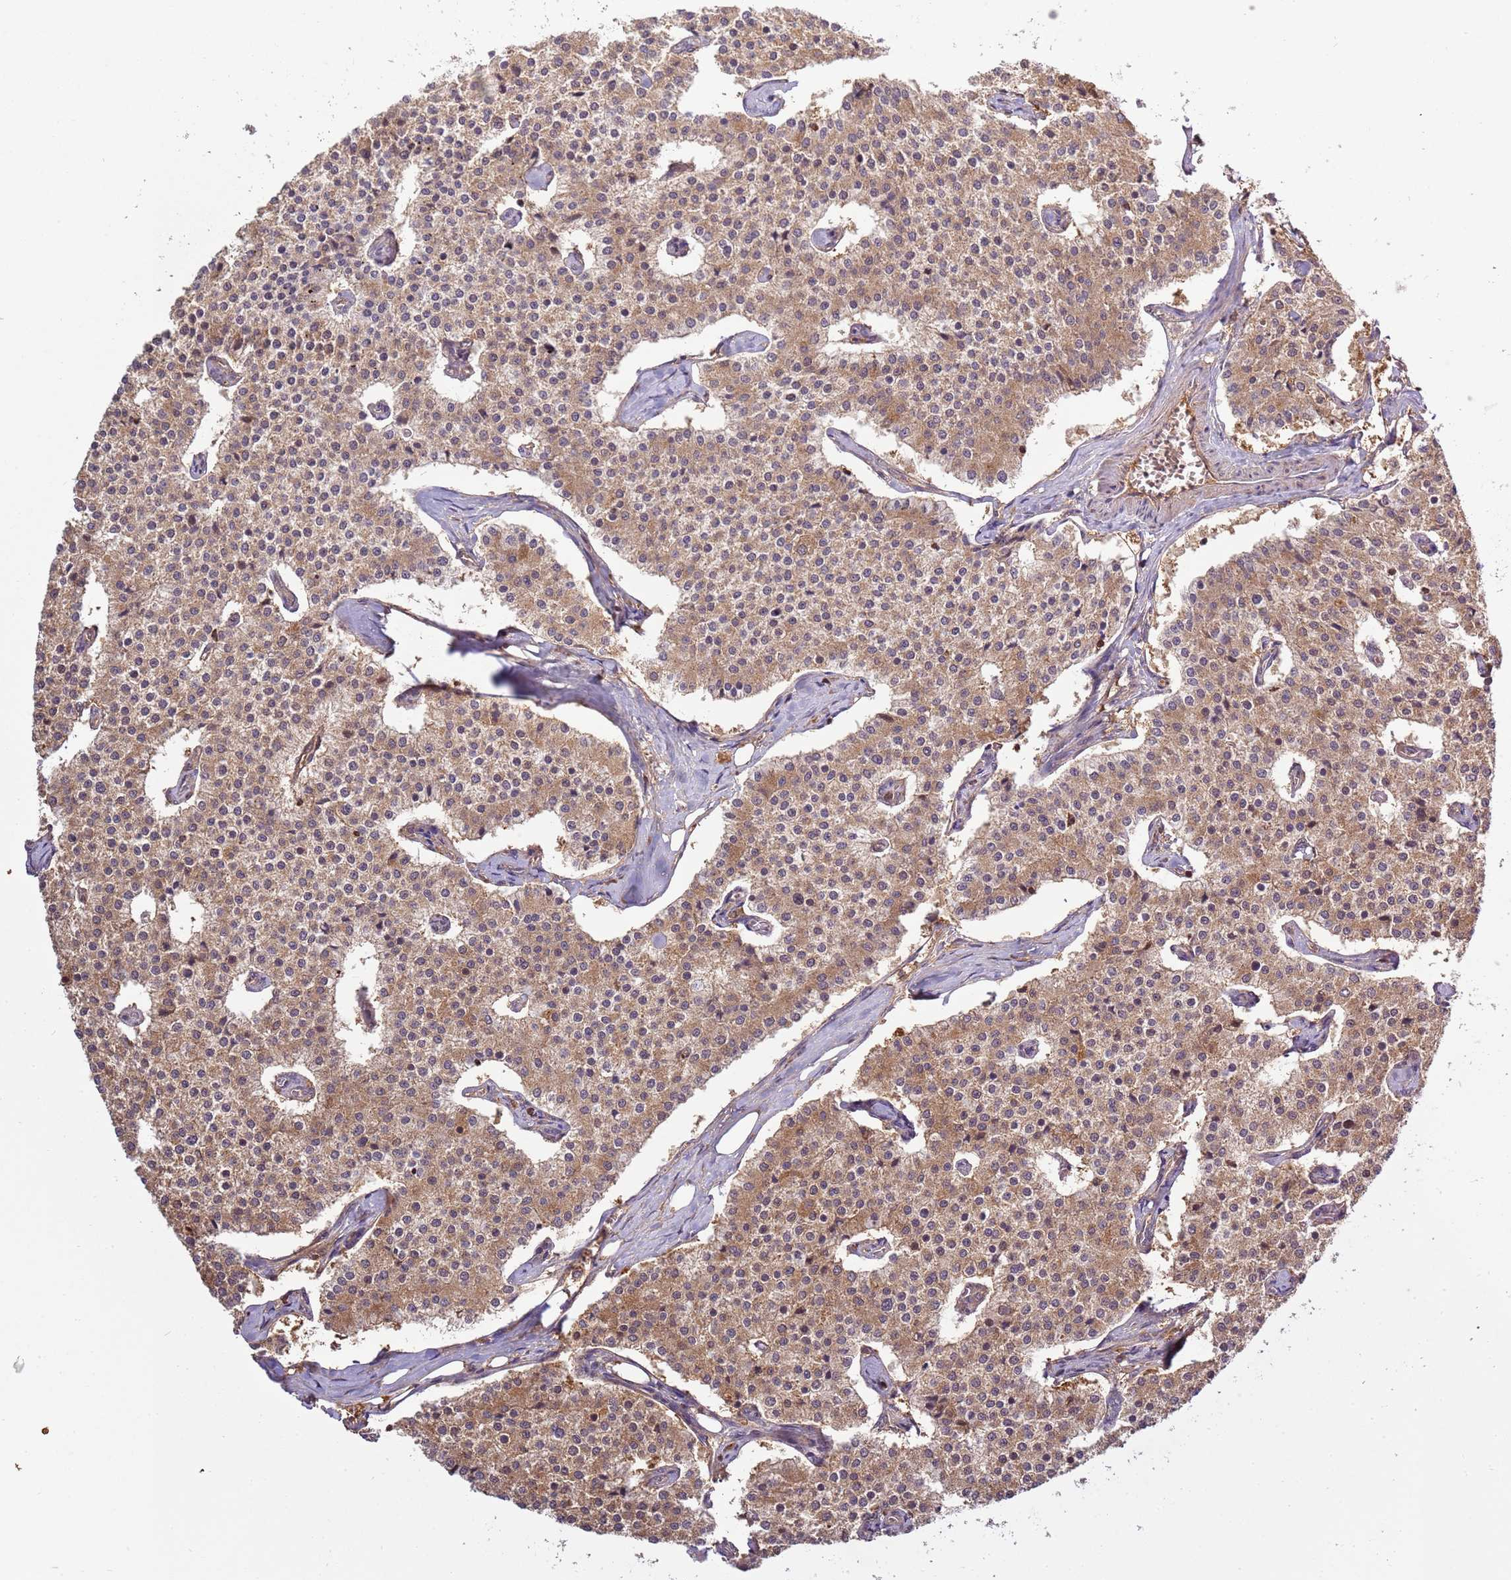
{"staining": {"intensity": "moderate", "quantity": ">75%", "location": "cytoplasmic/membranous"}, "tissue": "carcinoid", "cell_type": "Tumor cells", "image_type": "cancer", "snomed": [{"axis": "morphology", "description": "Carcinoid, malignant, NOS"}, {"axis": "topography", "description": "Colon"}], "caption": "Protein analysis of carcinoid tissue reveals moderate cytoplasmic/membranous expression in approximately >75% of tumor cells.", "gene": "ZNF624", "patient": {"sex": "female", "age": 52}}